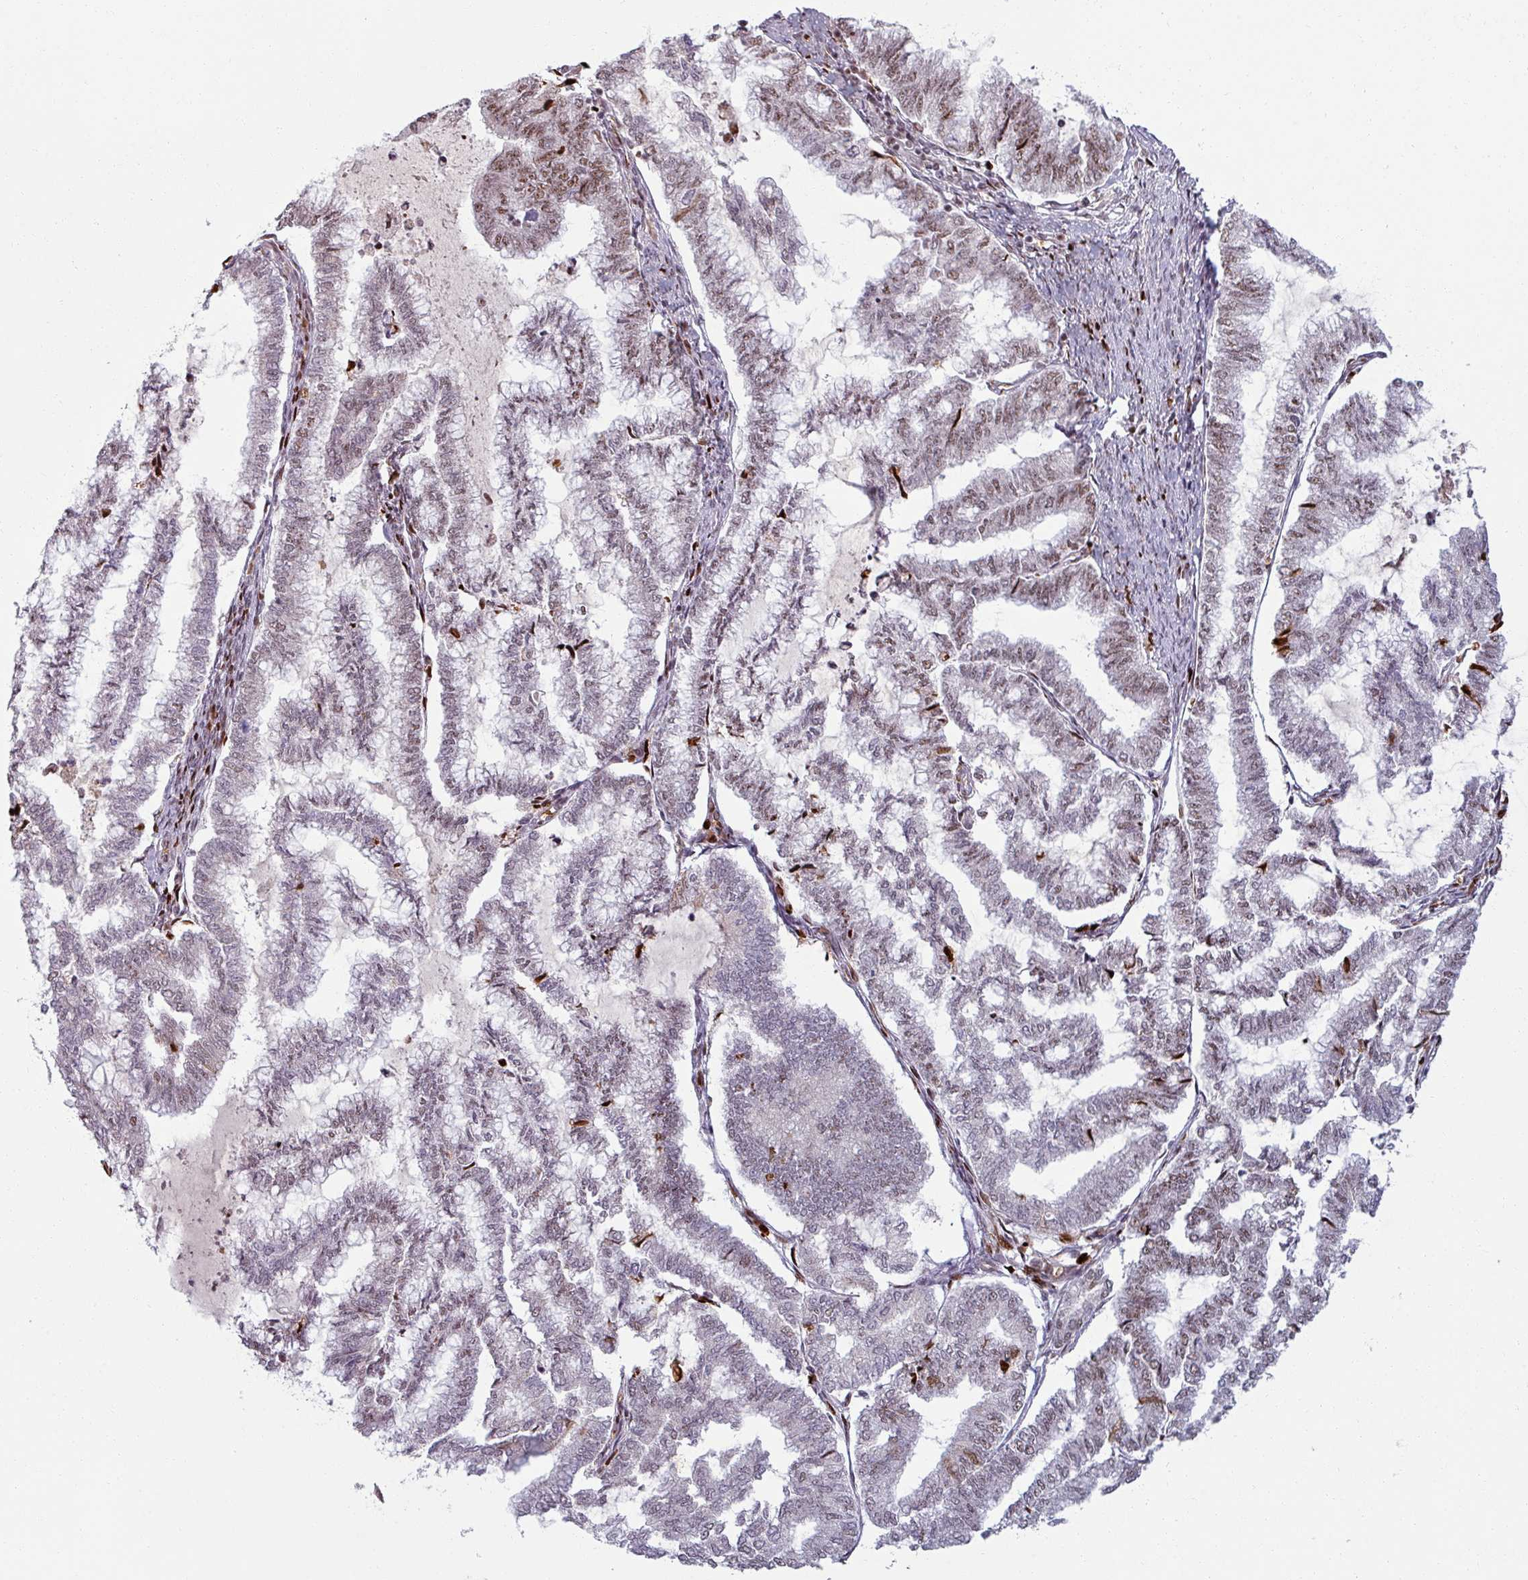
{"staining": {"intensity": "moderate", "quantity": "25%-75%", "location": "nuclear"}, "tissue": "endometrial cancer", "cell_type": "Tumor cells", "image_type": "cancer", "snomed": [{"axis": "morphology", "description": "Adenocarcinoma, NOS"}, {"axis": "topography", "description": "Endometrium"}], "caption": "This is a histology image of immunohistochemistry (IHC) staining of endometrial cancer, which shows moderate positivity in the nuclear of tumor cells.", "gene": "NCOR1", "patient": {"sex": "female", "age": 79}}